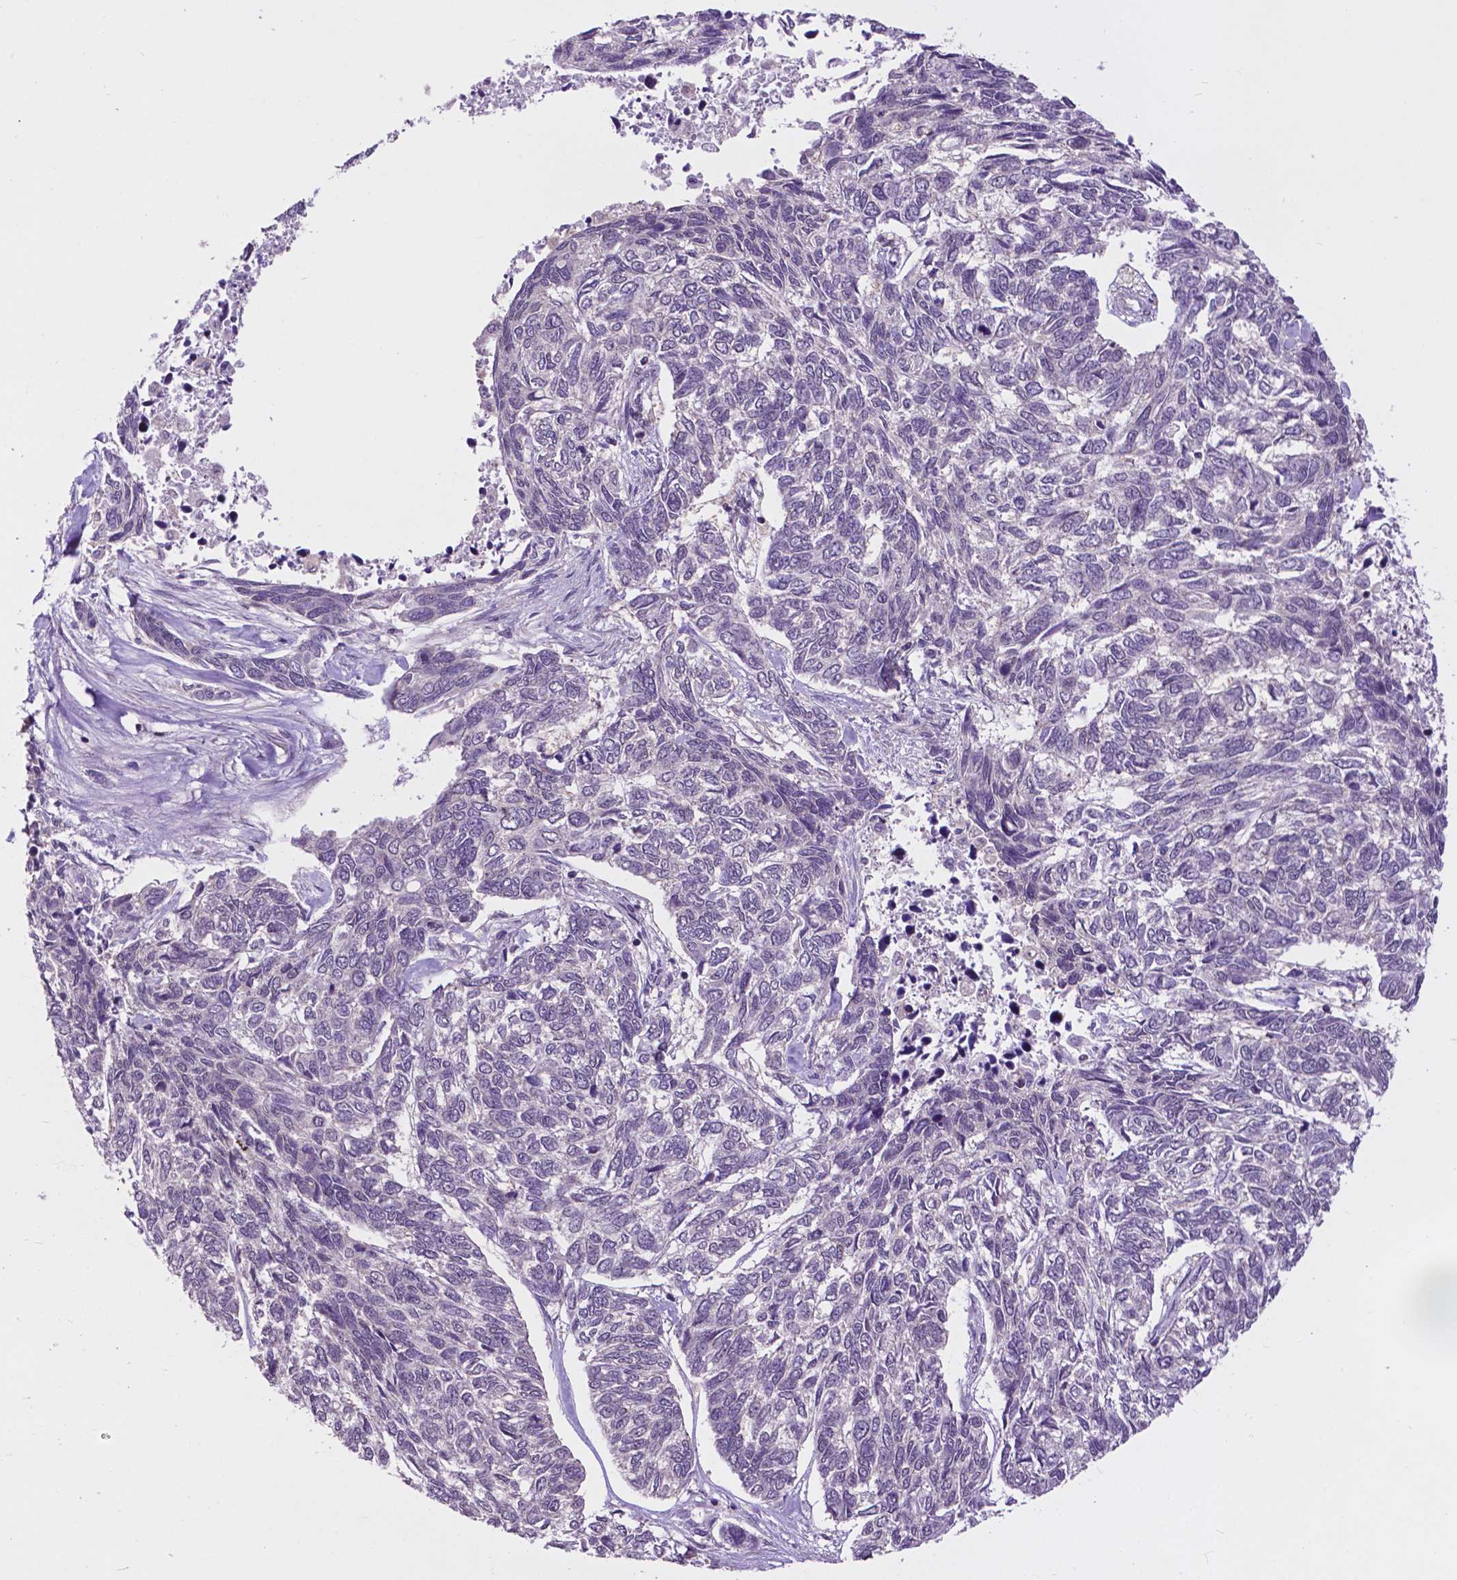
{"staining": {"intensity": "negative", "quantity": "none", "location": "none"}, "tissue": "skin cancer", "cell_type": "Tumor cells", "image_type": "cancer", "snomed": [{"axis": "morphology", "description": "Basal cell carcinoma"}, {"axis": "topography", "description": "Skin"}], "caption": "An IHC micrograph of skin cancer (basal cell carcinoma) is shown. There is no staining in tumor cells of skin cancer (basal cell carcinoma). Brightfield microscopy of immunohistochemistry stained with DAB (3,3'-diaminobenzidine) (brown) and hematoxylin (blue), captured at high magnification.", "gene": "OTUB1", "patient": {"sex": "female", "age": 65}}